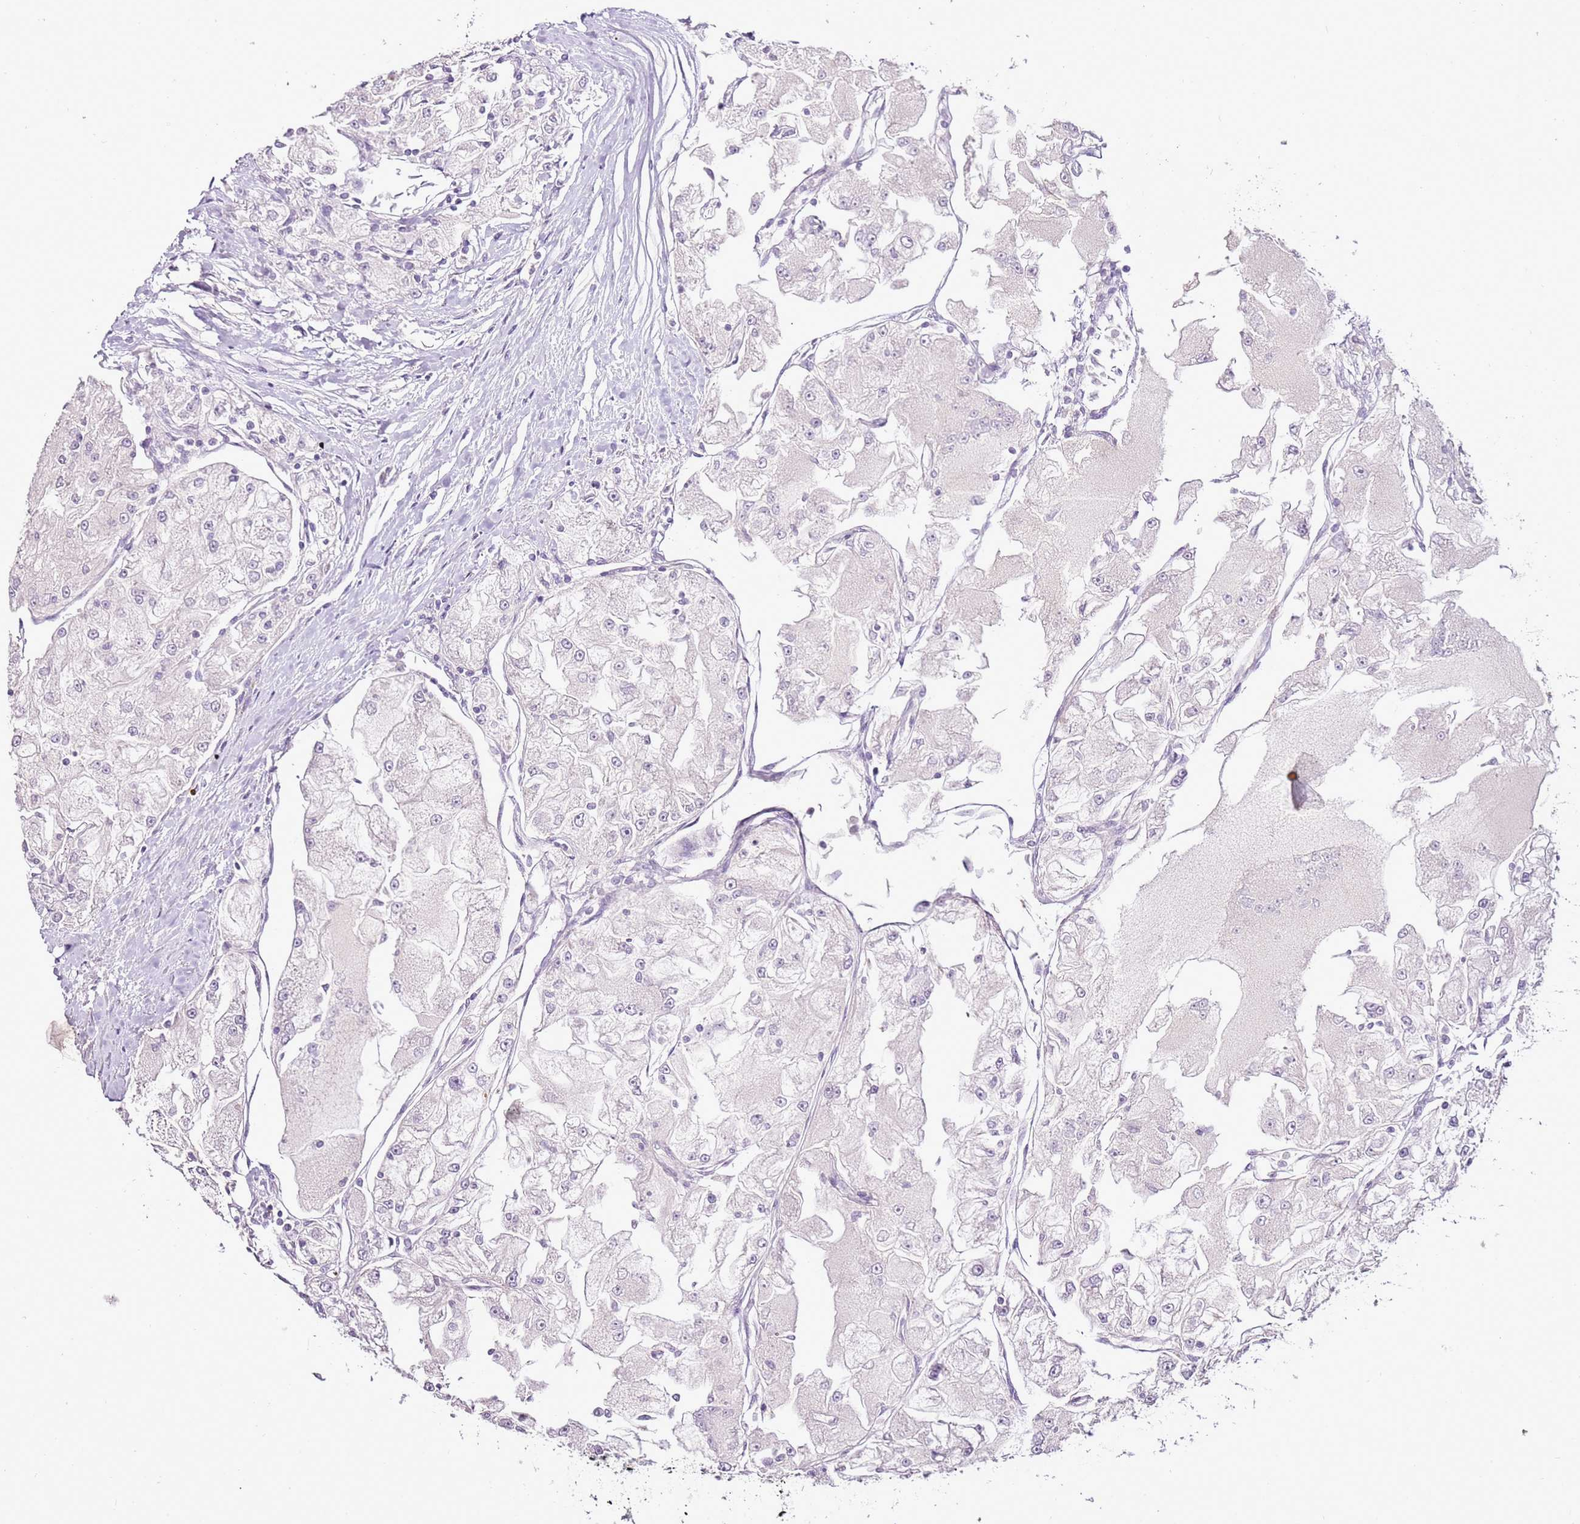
{"staining": {"intensity": "negative", "quantity": "none", "location": "none"}, "tissue": "renal cancer", "cell_type": "Tumor cells", "image_type": "cancer", "snomed": [{"axis": "morphology", "description": "Adenocarcinoma, NOS"}, {"axis": "topography", "description": "Kidney"}], "caption": "IHC of human adenocarcinoma (renal) exhibits no staining in tumor cells. The staining is performed using DAB (3,3'-diaminobenzidine) brown chromogen with nuclei counter-stained in using hematoxylin.", "gene": "CMKLR1", "patient": {"sex": "female", "age": 72}}